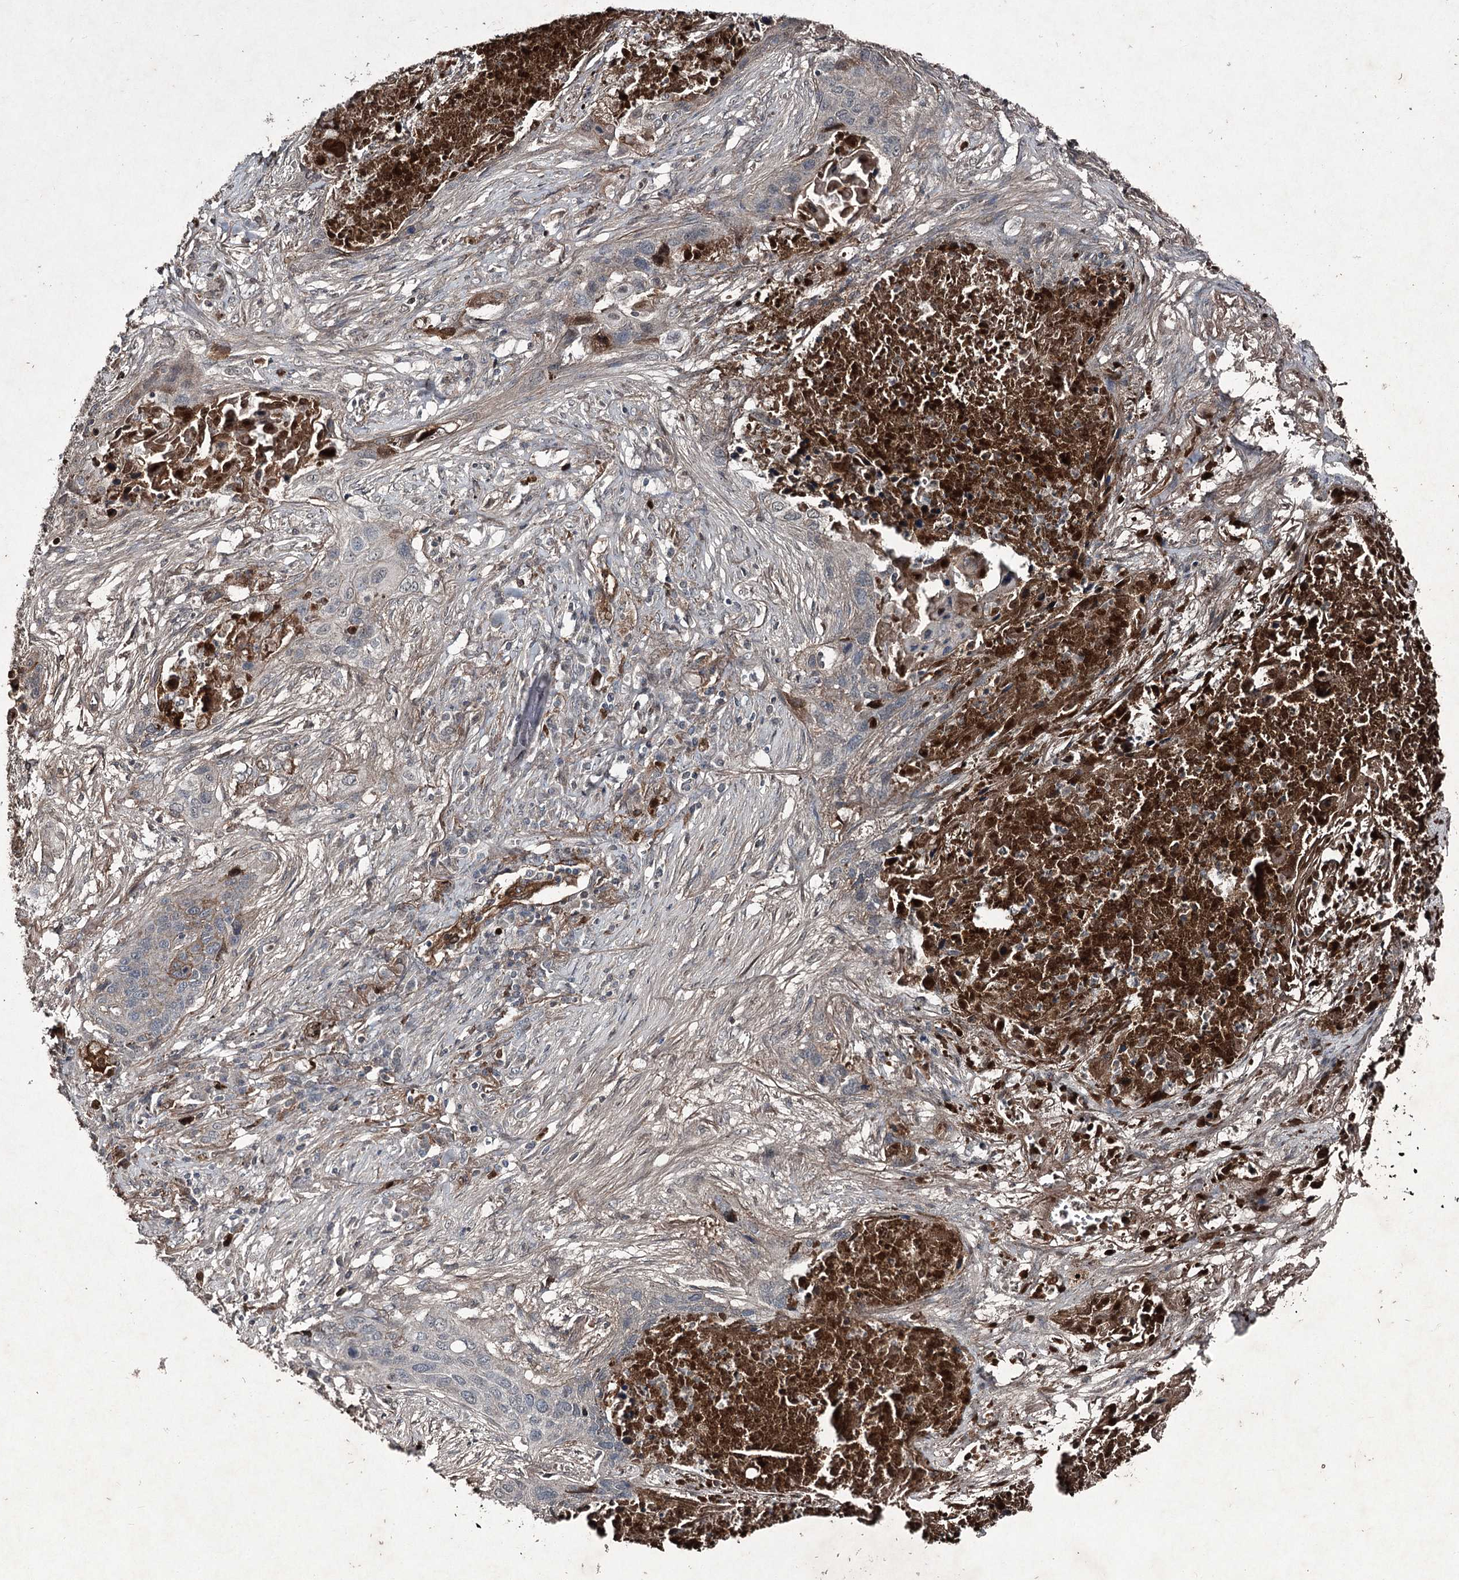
{"staining": {"intensity": "weak", "quantity": "<25%", "location": "cytoplasmic/membranous"}, "tissue": "lung cancer", "cell_type": "Tumor cells", "image_type": "cancer", "snomed": [{"axis": "morphology", "description": "Squamous cell carcinoma, NOS"}, {"axis": "topography", "description": "Lung"}], "caption": "This is a histopathology image of immunohistochemistry staining of lung cancer (squamous cell carcinoma), which shows no positivity in tumor cells.", "gene": "PGLYRP2", "patient": {"sex": "female", "age": 63}}